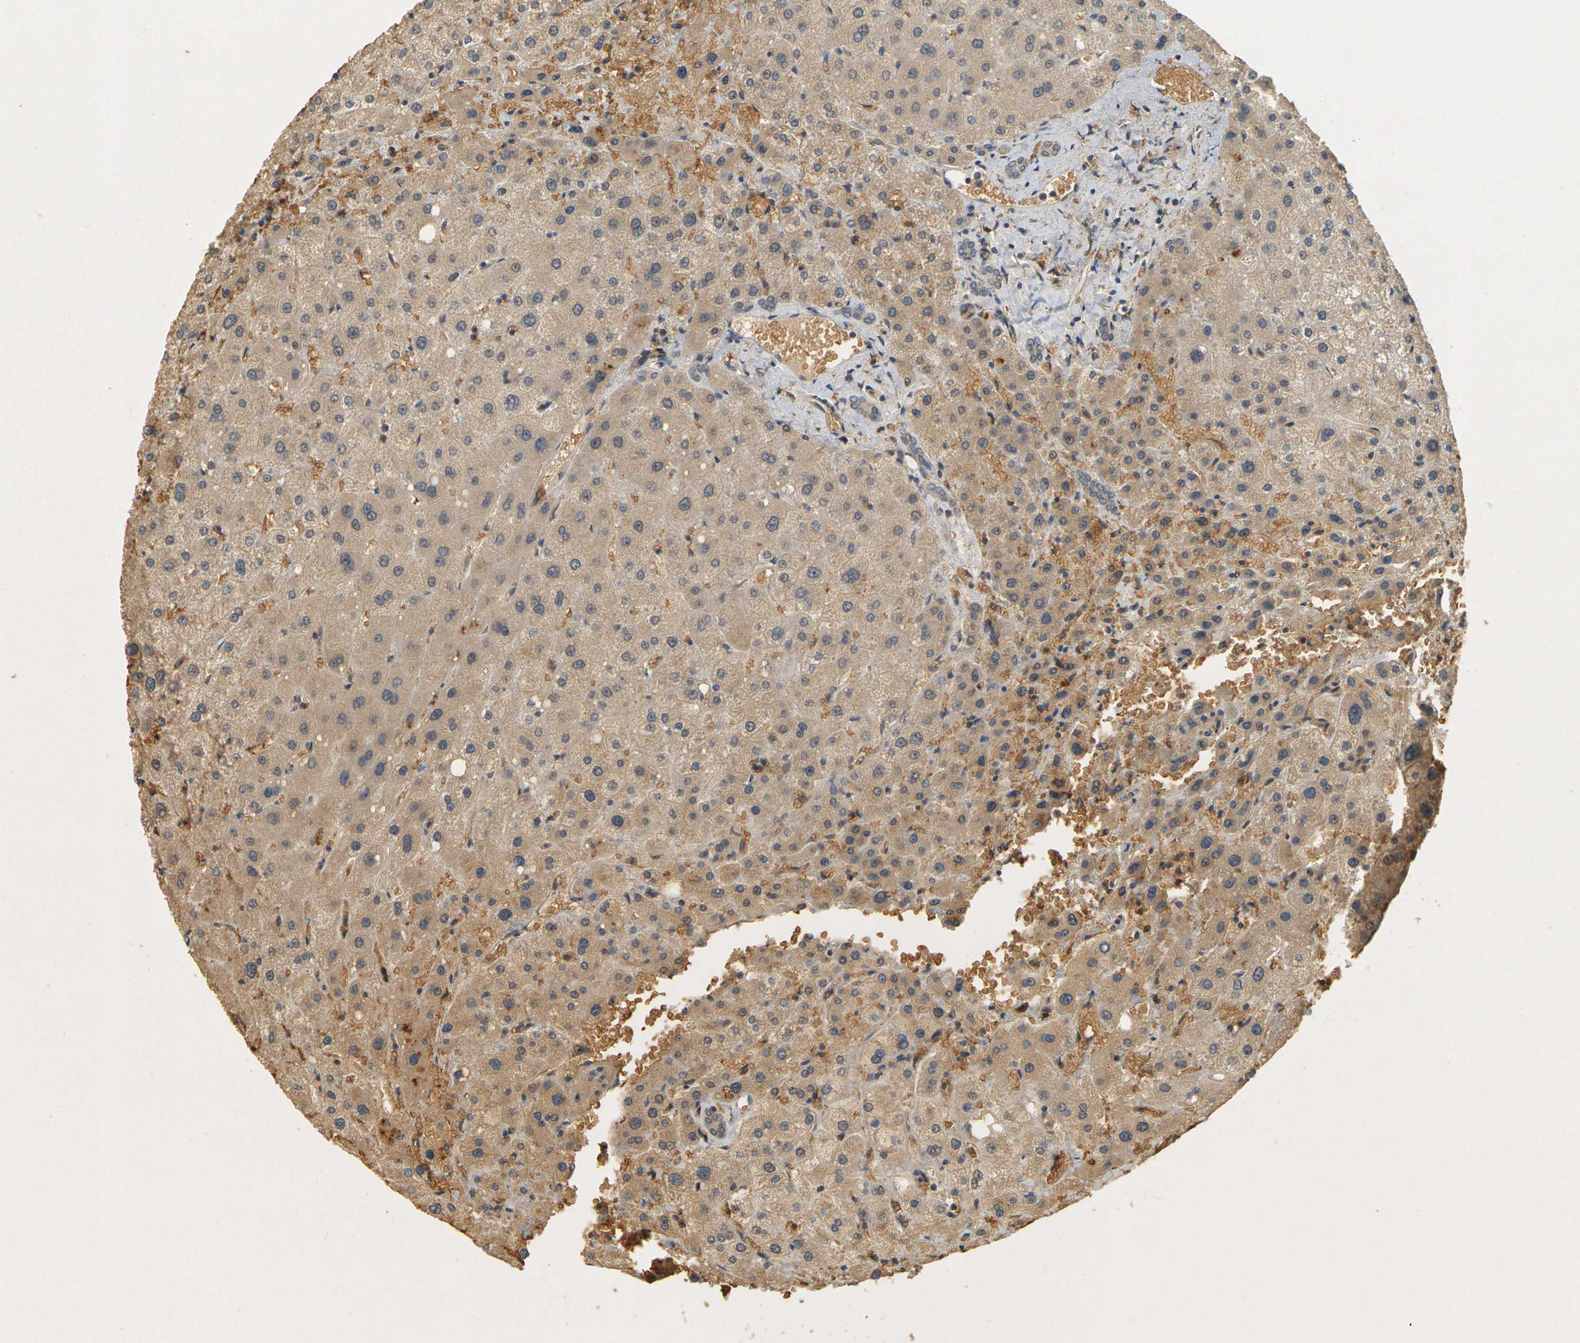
{"staining": {"intensity": "weak", "quantity": ">75%", "location": "cytoplasmic/membranous"}, "tissue": "liver", "cell_type": "Cholangiocytes", "image_type": "normal", "snomed": [{"axis": "morphology", "description": "Normal tissue, NOS"}, {"axis": "topography", "description": "Liver"}], "caption": "Immunohistochemical staining of normal liver shows >75% levels of weak cytoplasmic/membranous protein staining in approximately >75% of cholangiocytes.", "gene": "MEGF9", "patient": {"sex": "male", "age": 73}}